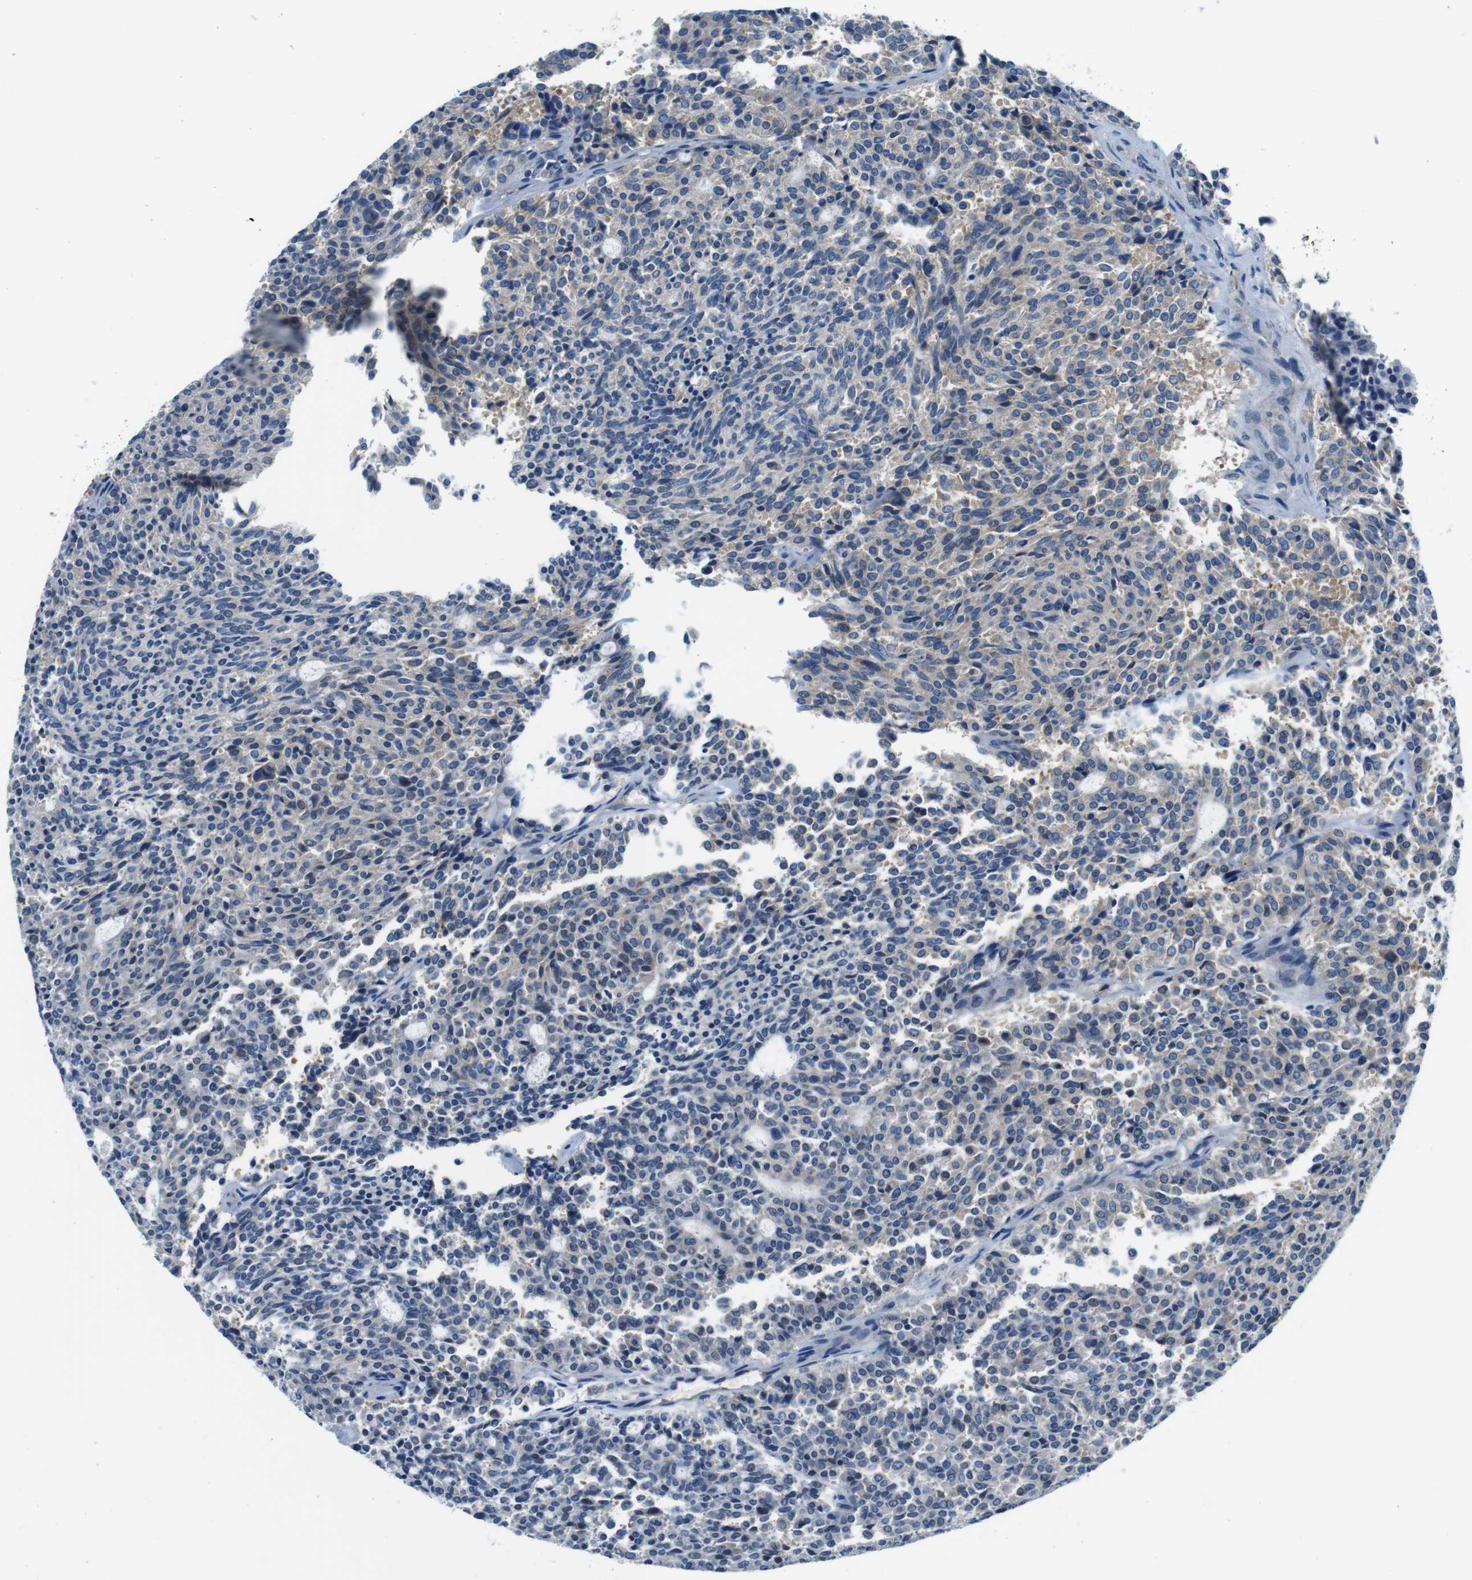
{"staining": {"intensity": "weak", "quantity": "25%-75%", "location": "cytoplasmic/membranous"}, "tissue": "carcinoid", "cell_type": "Tumor cells", "image_type": "cancer", "snomed": [{"axis": "morphology", "description": "Carcinoid, malignant, NOS"}, {"axis": "topography", "description": "Pancreas"}], "caption": "A brown stain shows weak cytoplasmic/membranous staining of a protein in human carcinoid tumor cells.", "gene": "EIF2B5", "patient": {"sex": "female", "age": 54}}